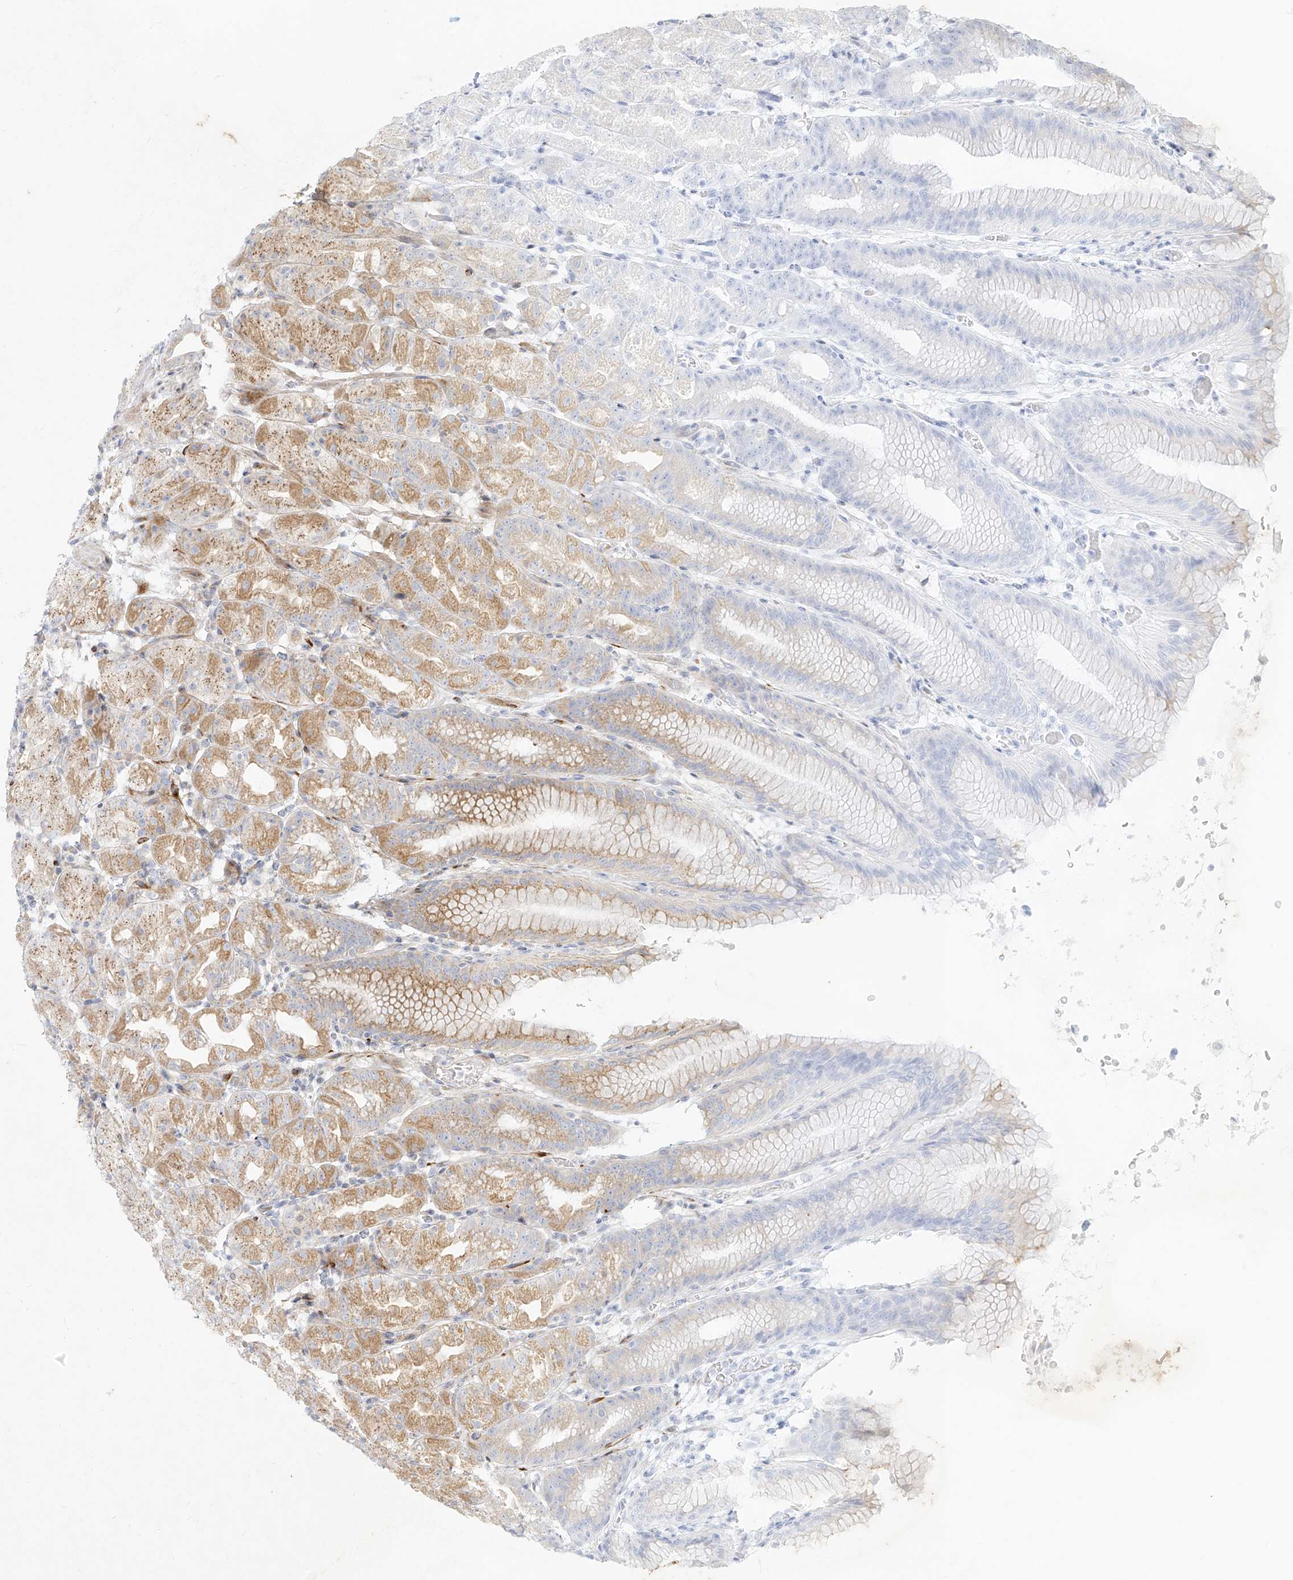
{"staining": {"intensity": "moderate", "quantity": "25%-75%", "location": "cytoplasmic/membranous"}, "tissue": "stomach", "cell_type": "Glandular cells", "image_type": "normal", "snomed": [{"axis": "morphology", "description": "Normal tissue, NOS"}, {"axis": "topography", "description": "Stomach, upper"}], "caption": "A histopathology image showing moderate cytoplasmic/membranous staining in about 25%-75% of glandular cells in normal stomach, as visualized by brown immunohistochemical staining.", "gene": "MTX2", "patient": {"sex": "male", "age": 48}}